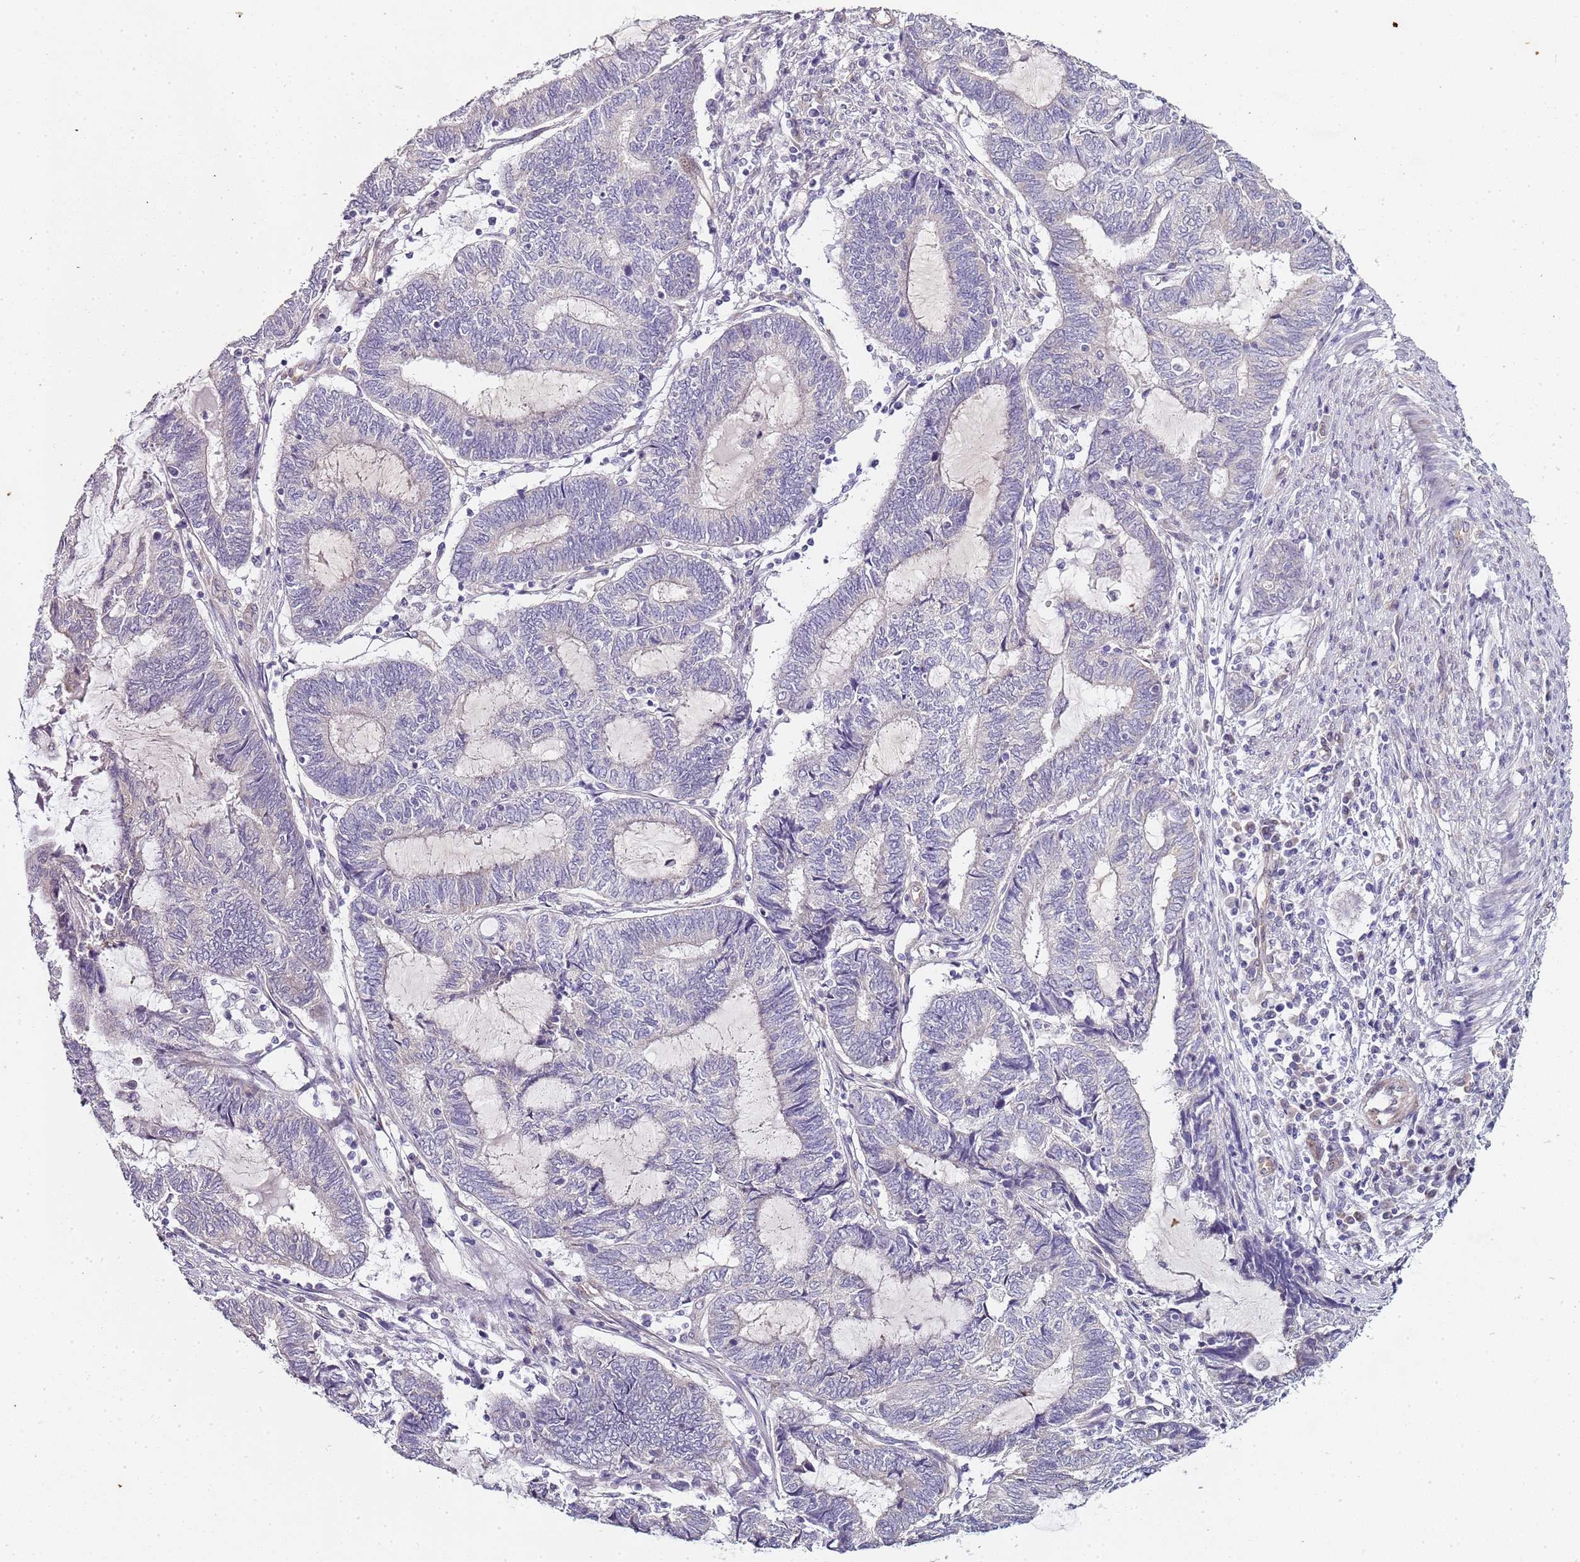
{"staining": {"intensity": "negative", "quantity": "none", "location": "none"}, "tissue": "endometrial cancer", "cell_type": "Tumor cells", "image_type": "cancer", "snomed": [{"axis": "morphology", "description": "Adenocarcinoma, NOS"}, {"axis": "topography", "description": "Uterus"}, {"axis": "topography", "description": "Endometrium"}], "caption": "DAB immunohistochemical staining of endometrial cancer displays no significant positivity in tumor cells.", "gene": "TBC1D9", "patient": {"sex": "female", "age": 70}}